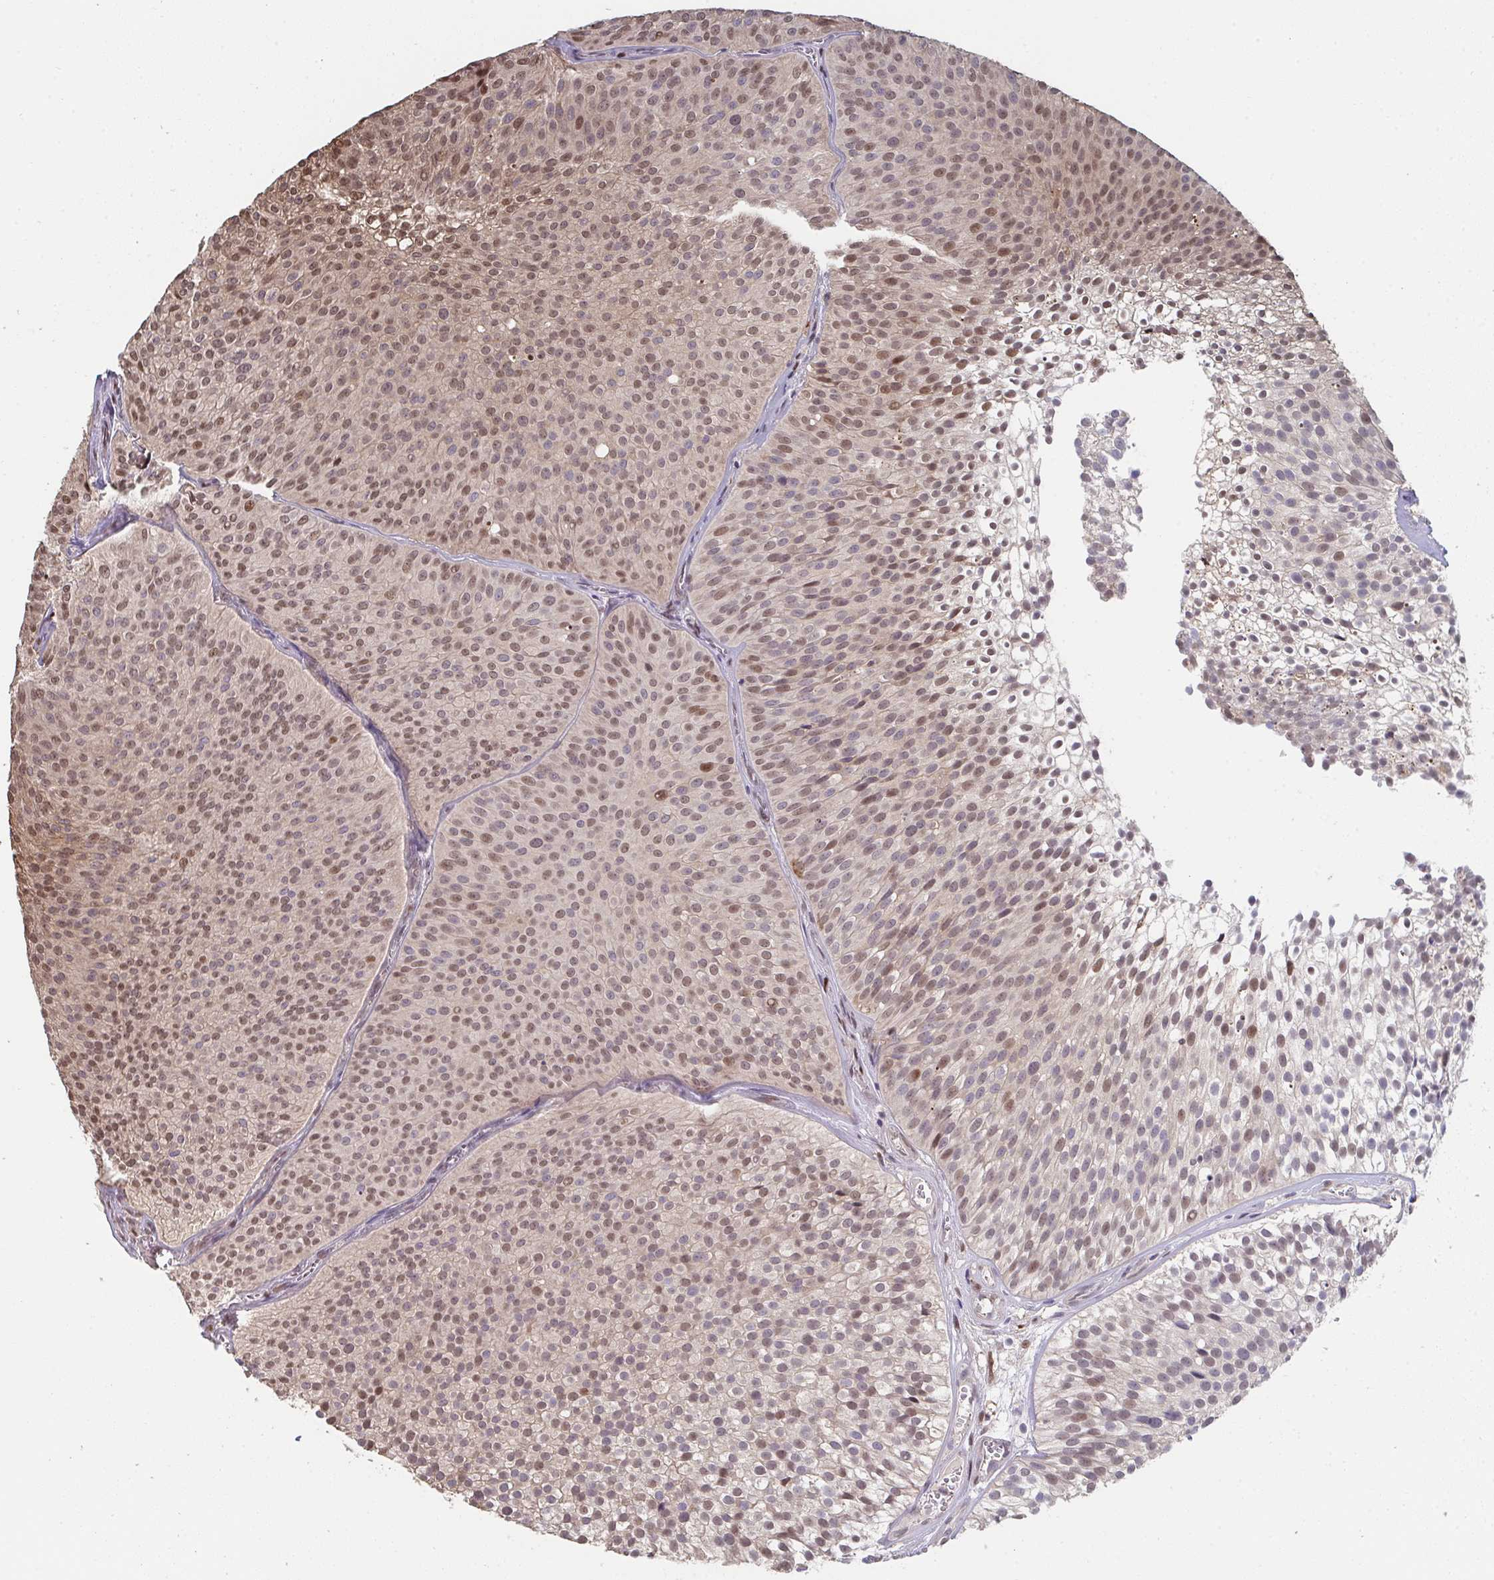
{"staining": {"intensity": "moderate", "quantity": ">75%", "location": "nuclear"}, "tissue": "urothelial cancer", "cell_type": "Tumor cells", "image_type": "cancer", "snomed": [{"axis": "morphology", "description": "Urothelial carcinoma, Low grade"}, {"axis": "topography", "description": "Urinary bladder"}], "caption": "Protein staining of low-grade urothelial carcinoma tissue displays moderate nuclear staining in about >75% of tumor cells.", "gene": "ACD", "patient": {"sex": "male", "age": 91}}